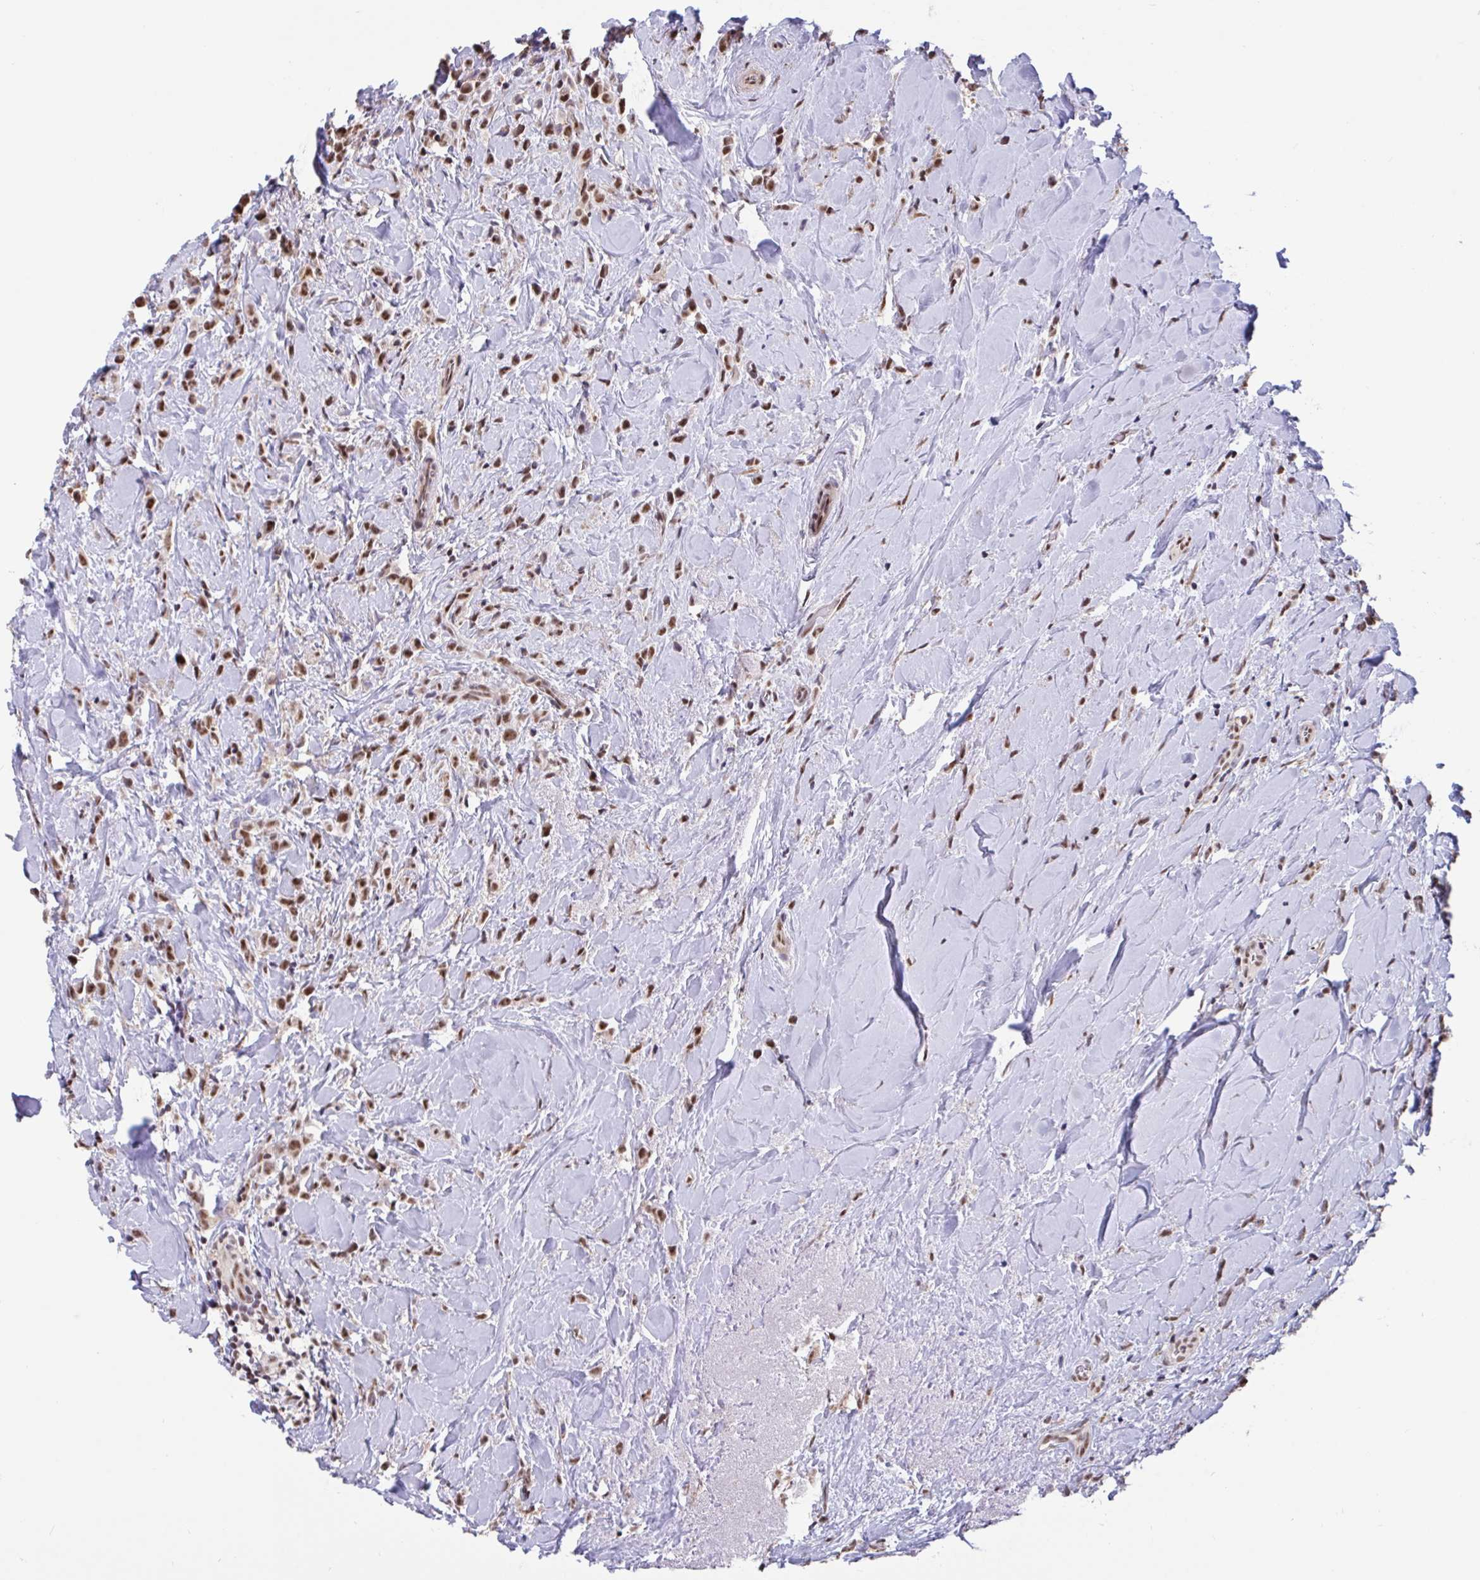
{"staining": {"intensity": "moderate", "quantity": ">75%", "location": "nuclear"}, "tissue": "breast cancer", "cell_type": "Tumor cells", "image_type": "cancer", "snomed": [{"axis": "morphology", "description": "Duct carcinoma"}, {"axis": "topography", "description": "Breast"}], "caption": "DAB (3,3'-diaminobenzidine) immunohistochemical staining of breast intraductal carcinoma displays moderate nuclear protein staining in about >75% of tumor cells. (DAB (3,3'-diaminobenzidine) IHC with brightfield microscopy, high magnification).", "gene": "DDX39A", "patient": {"sex": "female", "age": 80}}